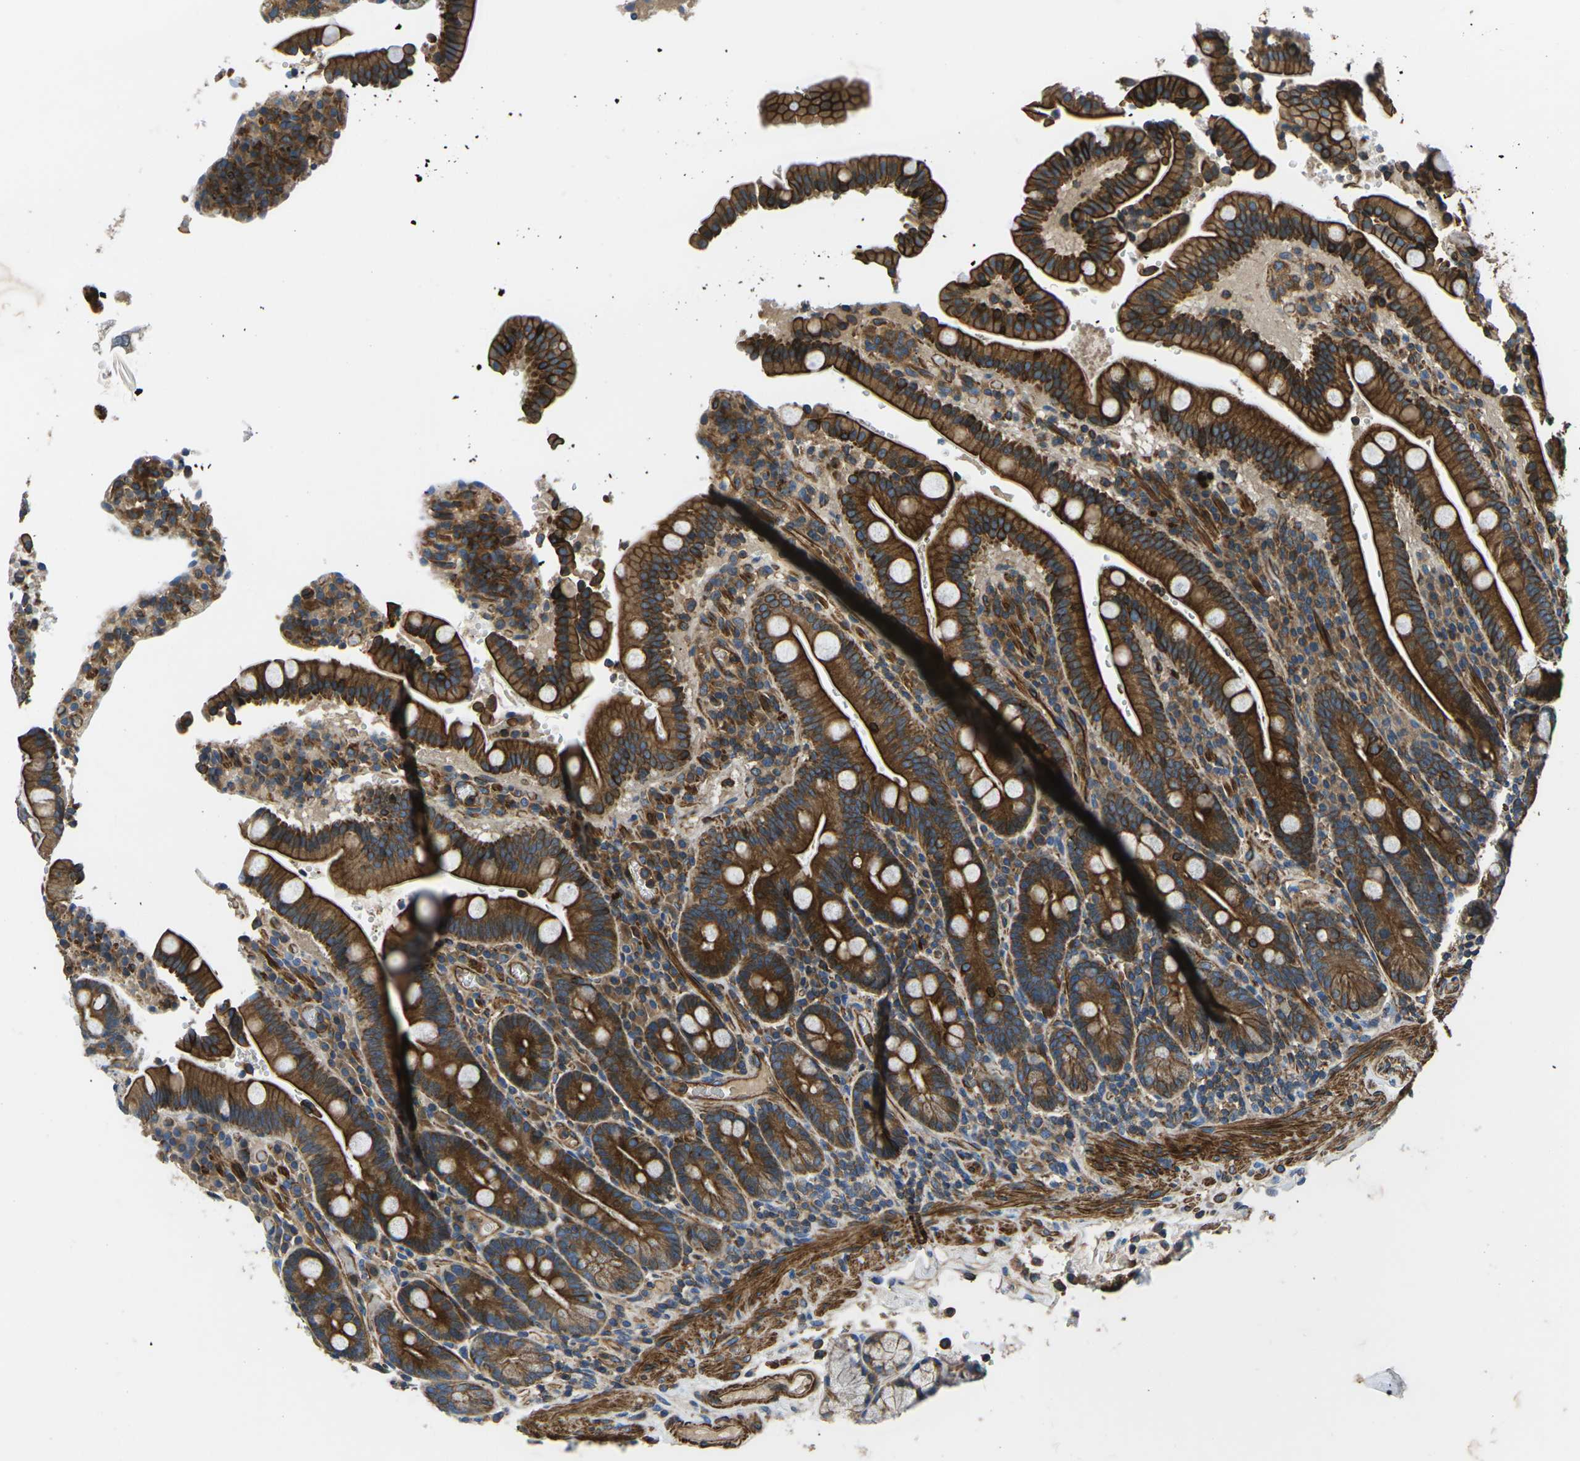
{"staining": {"intensity": "strong", "quantity": ">75%", "location": "cytoplasmic/membranous"}, "tissue": "duodenum", "cell_type": "Glandular cells", "image_type": "normal", "snomed": [{"axis": "morphology", "description": "Normal tissue, NOS"}, {"axis": "topography", "description": "Small intestine, NOS"}], "caption": "This micrograph displays unremarkable duodenum stained with immunohistochemistry (IHC) to label a protein in brown. The cytoplasmic/membranous of glandular cells show strong positivity for the protein. Nuclei are counter-stained blue.", "gene": "KCNJ15", "patient": {"sex": "female", "age": 71}}